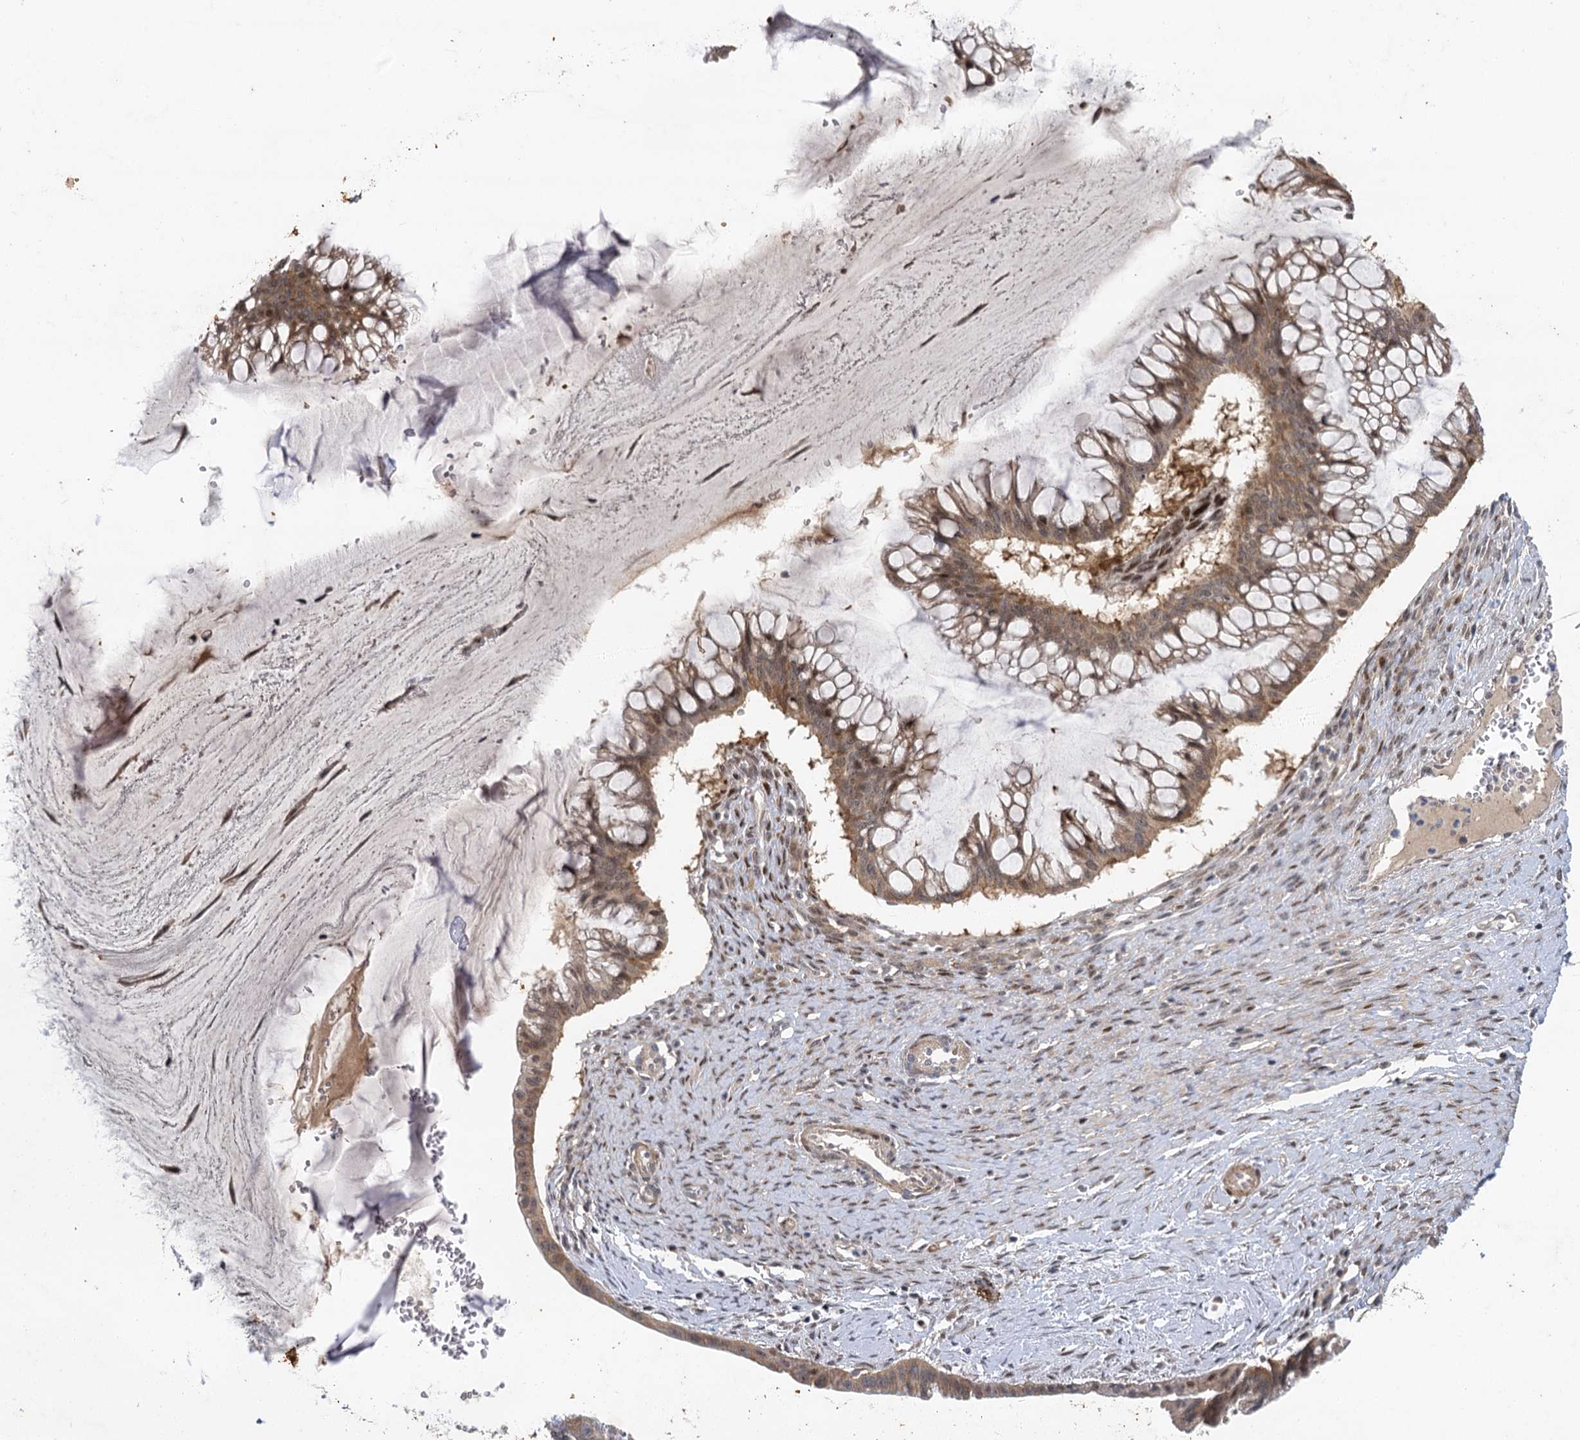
{"staining": {"intensity": "weak", "quantity": ">75%", "location": "cytoplasmic/membranous,nuclear"}, "tissue": "ovarian cancer", "cell_type": "Tumor cells", "image_type": "cancer", "snomed": [{"axis": "morphology", "description": "Cystadenocarcinoma, mucinous, NOS"}, {"axis": "topography", "description": "Ovary"}], "caption": "The micrograph displays a brown stain indicating the presence of a protein in the cytoplasmic/membranous and nuclear of tumor cells in ovarian mucinous cystadenocarcinoma.", "gene": "IL11RA", "patient": {"sex": "female", "age": 73}}